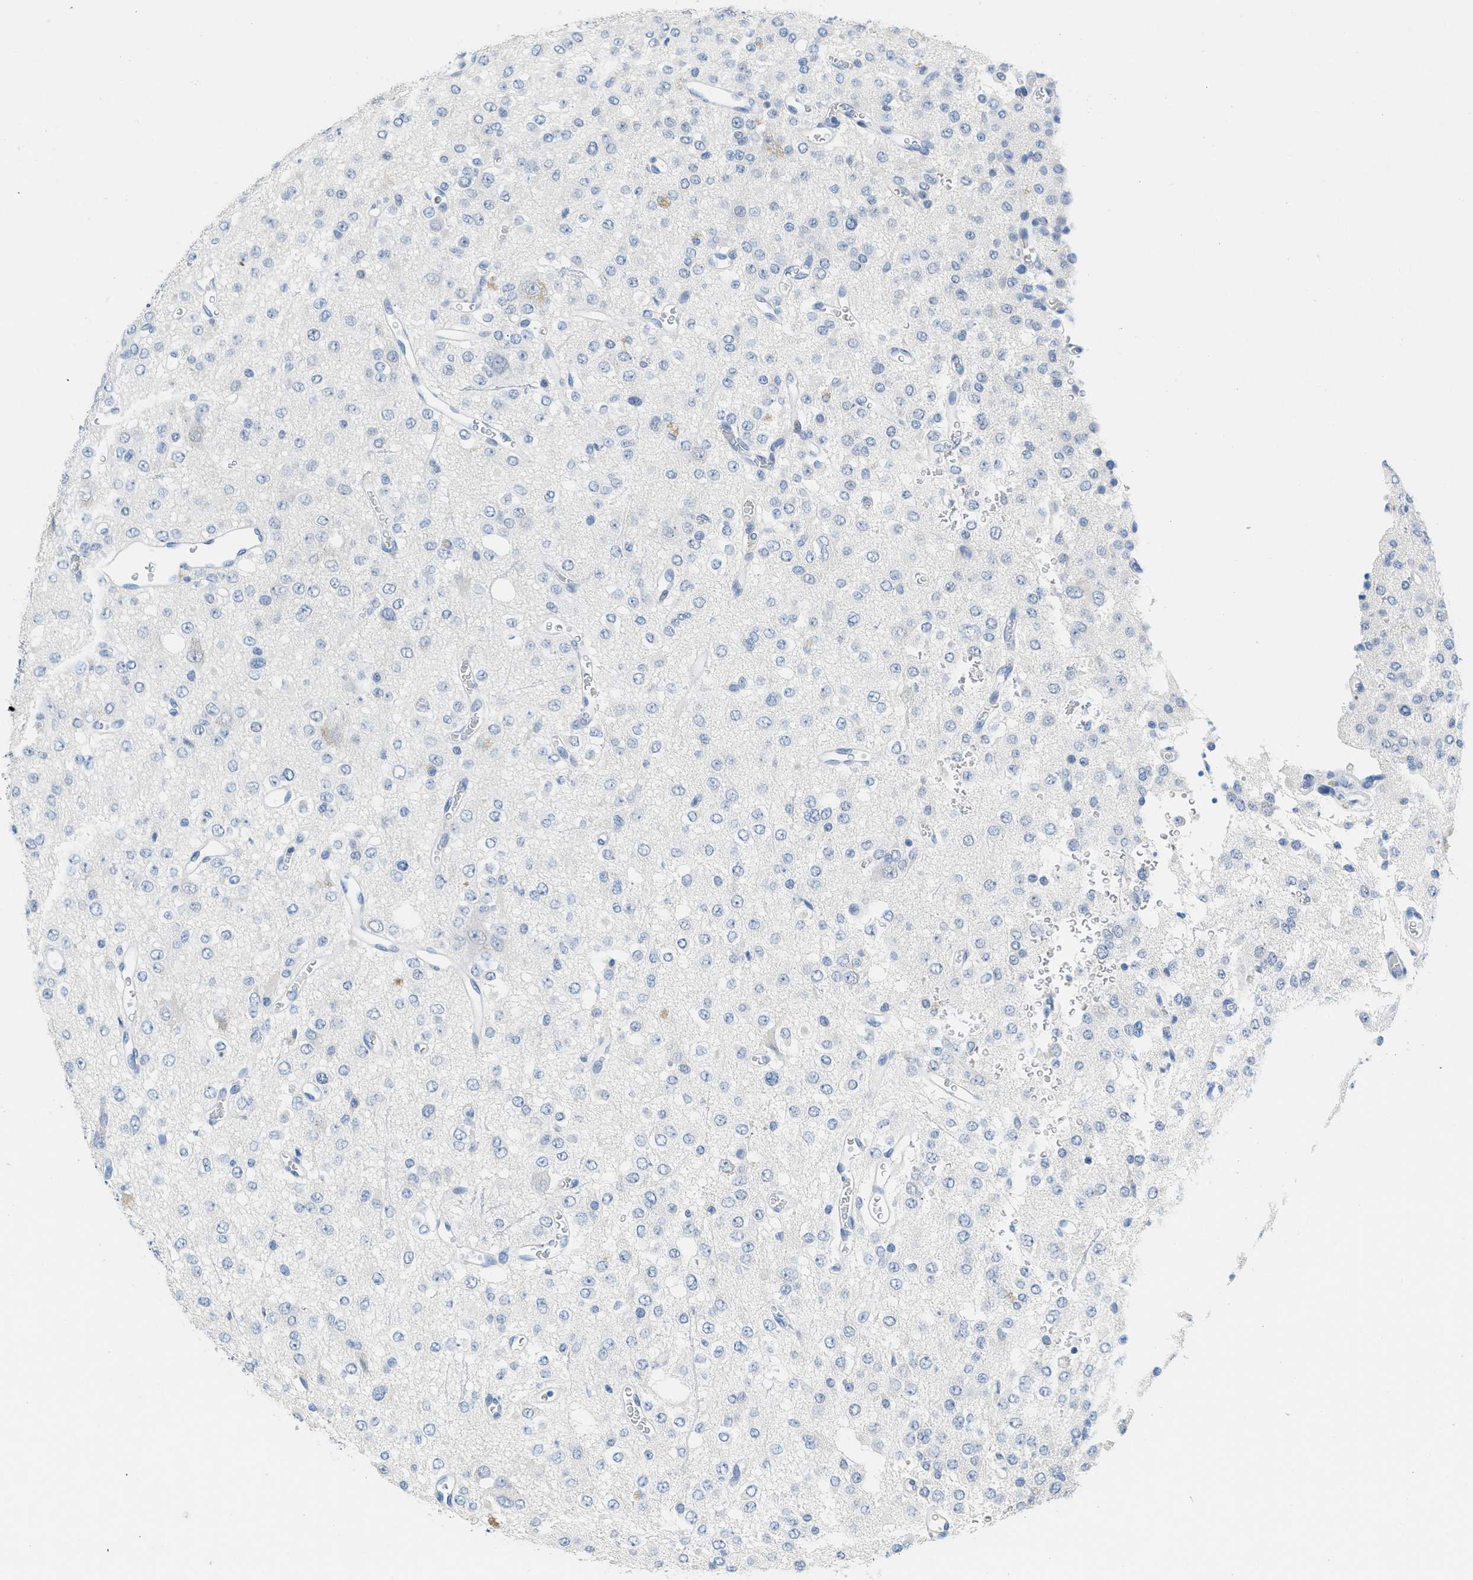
{"staining": {"intensity": "negative", "quantity": "none", "location": "none"}, "tissue": "glioma", "cell_type": "Tumor cells", "image_type": "cancer", "snomed": [{"axis": "morphology", "description": "Glioma, malignant, Low grade"}, {"axis": "topography", "description": "Brain"}], "caption": "Tumor cells are negative for brown protein staining in malignant glioma (low-grade).", "gene": "HSF2", "patient": {"sex": "male", "age": 38}}